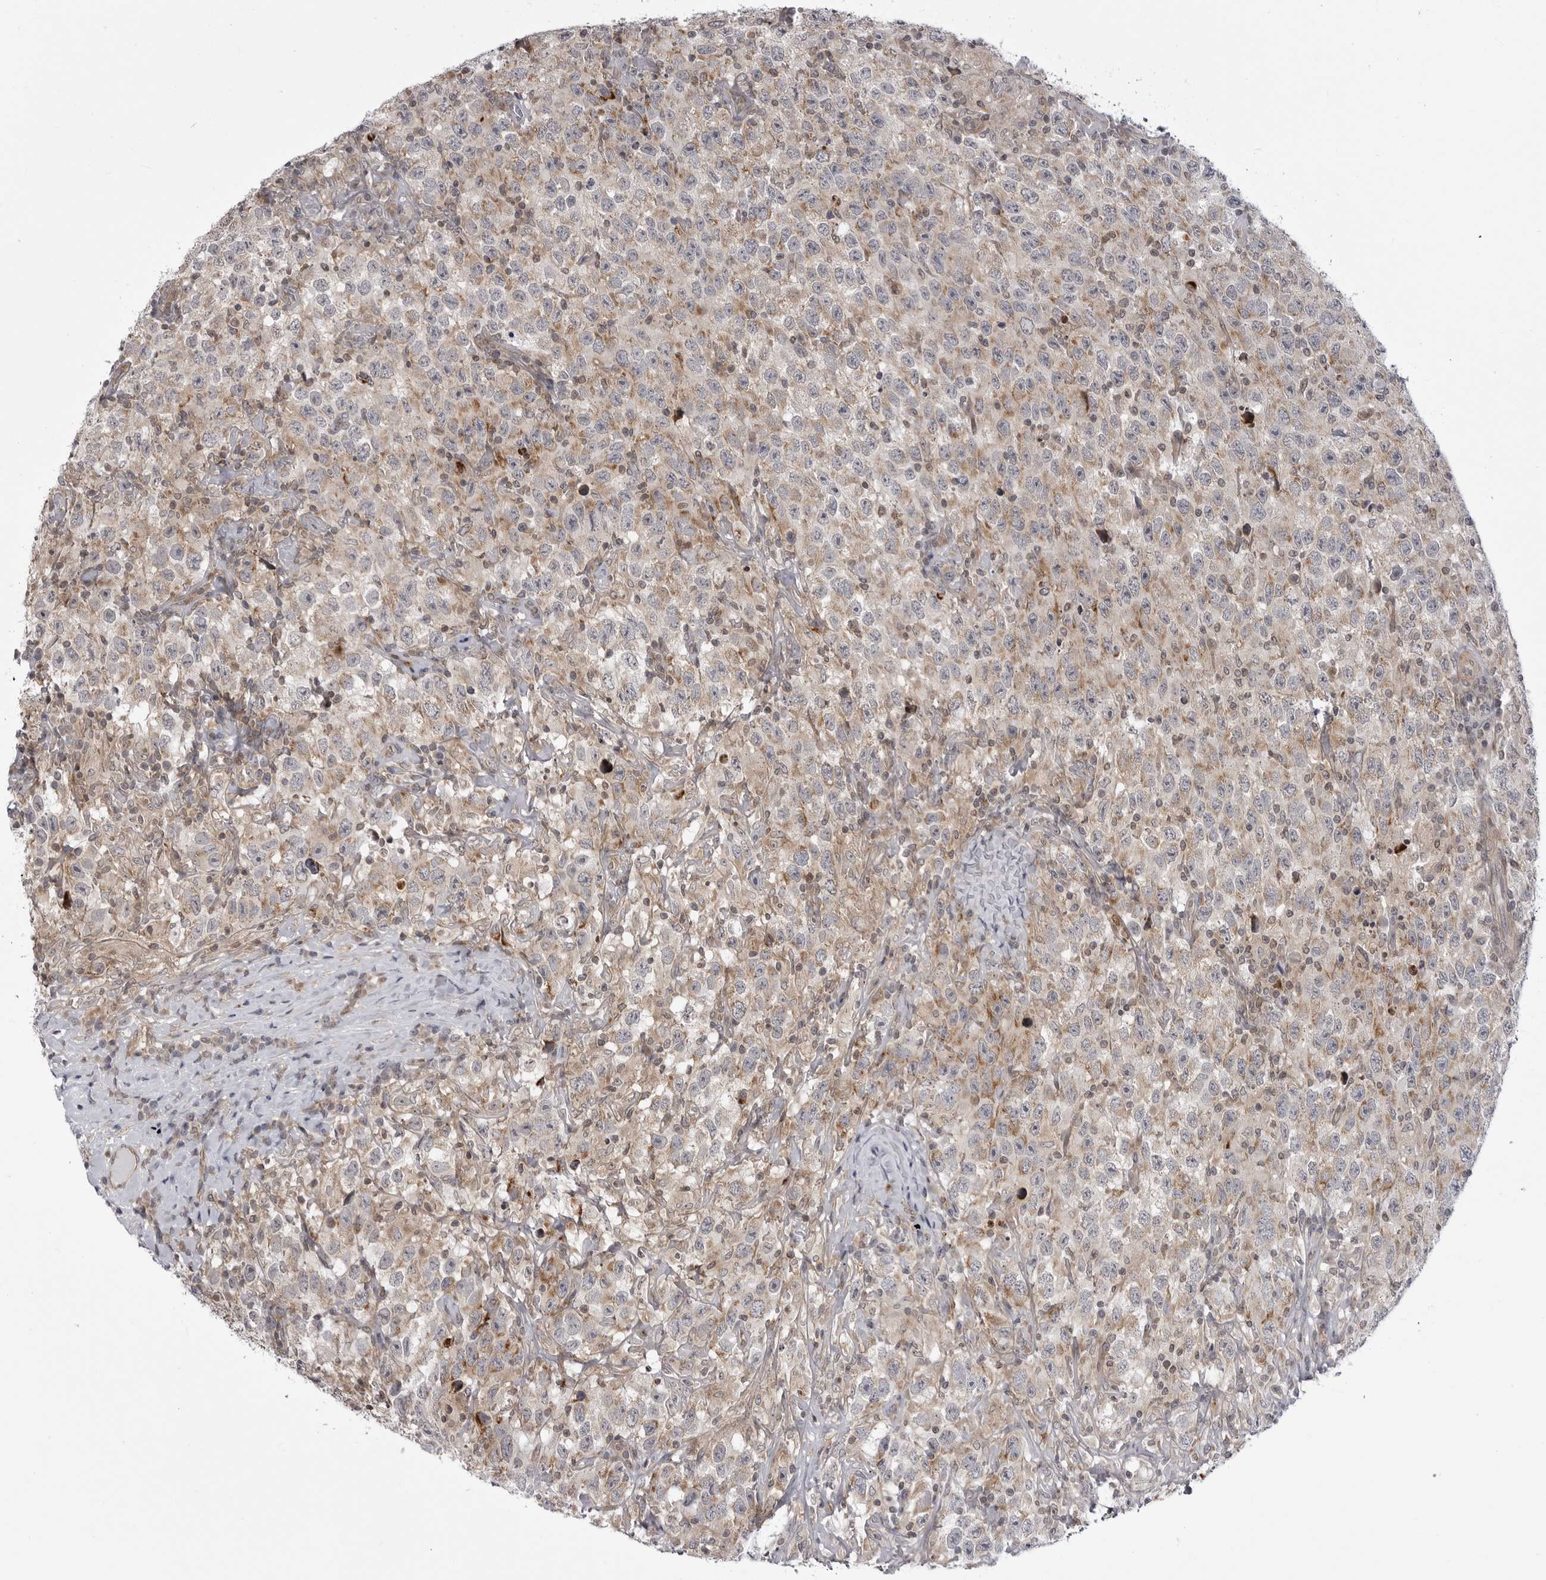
{"staining": {"intensity": "weak", "quantity": ">75%", "location": "cytoplasmic/membranous"}, "tissue": "testis cancer", "cell_type": "Tumor cells", "image_type": "cancer", "snomed": [{"axis": "morphology", "description": "Seminoma, NOS"}, {"axis": "topography", "description": "Testis"}], "caption": "Tumor cells display weak cytoplasmic/membranous expression in about >75% of cells in testis cancer (seminoma).", "gene": "CCDC18", "patient": {"sex": "male", "age": 41}}